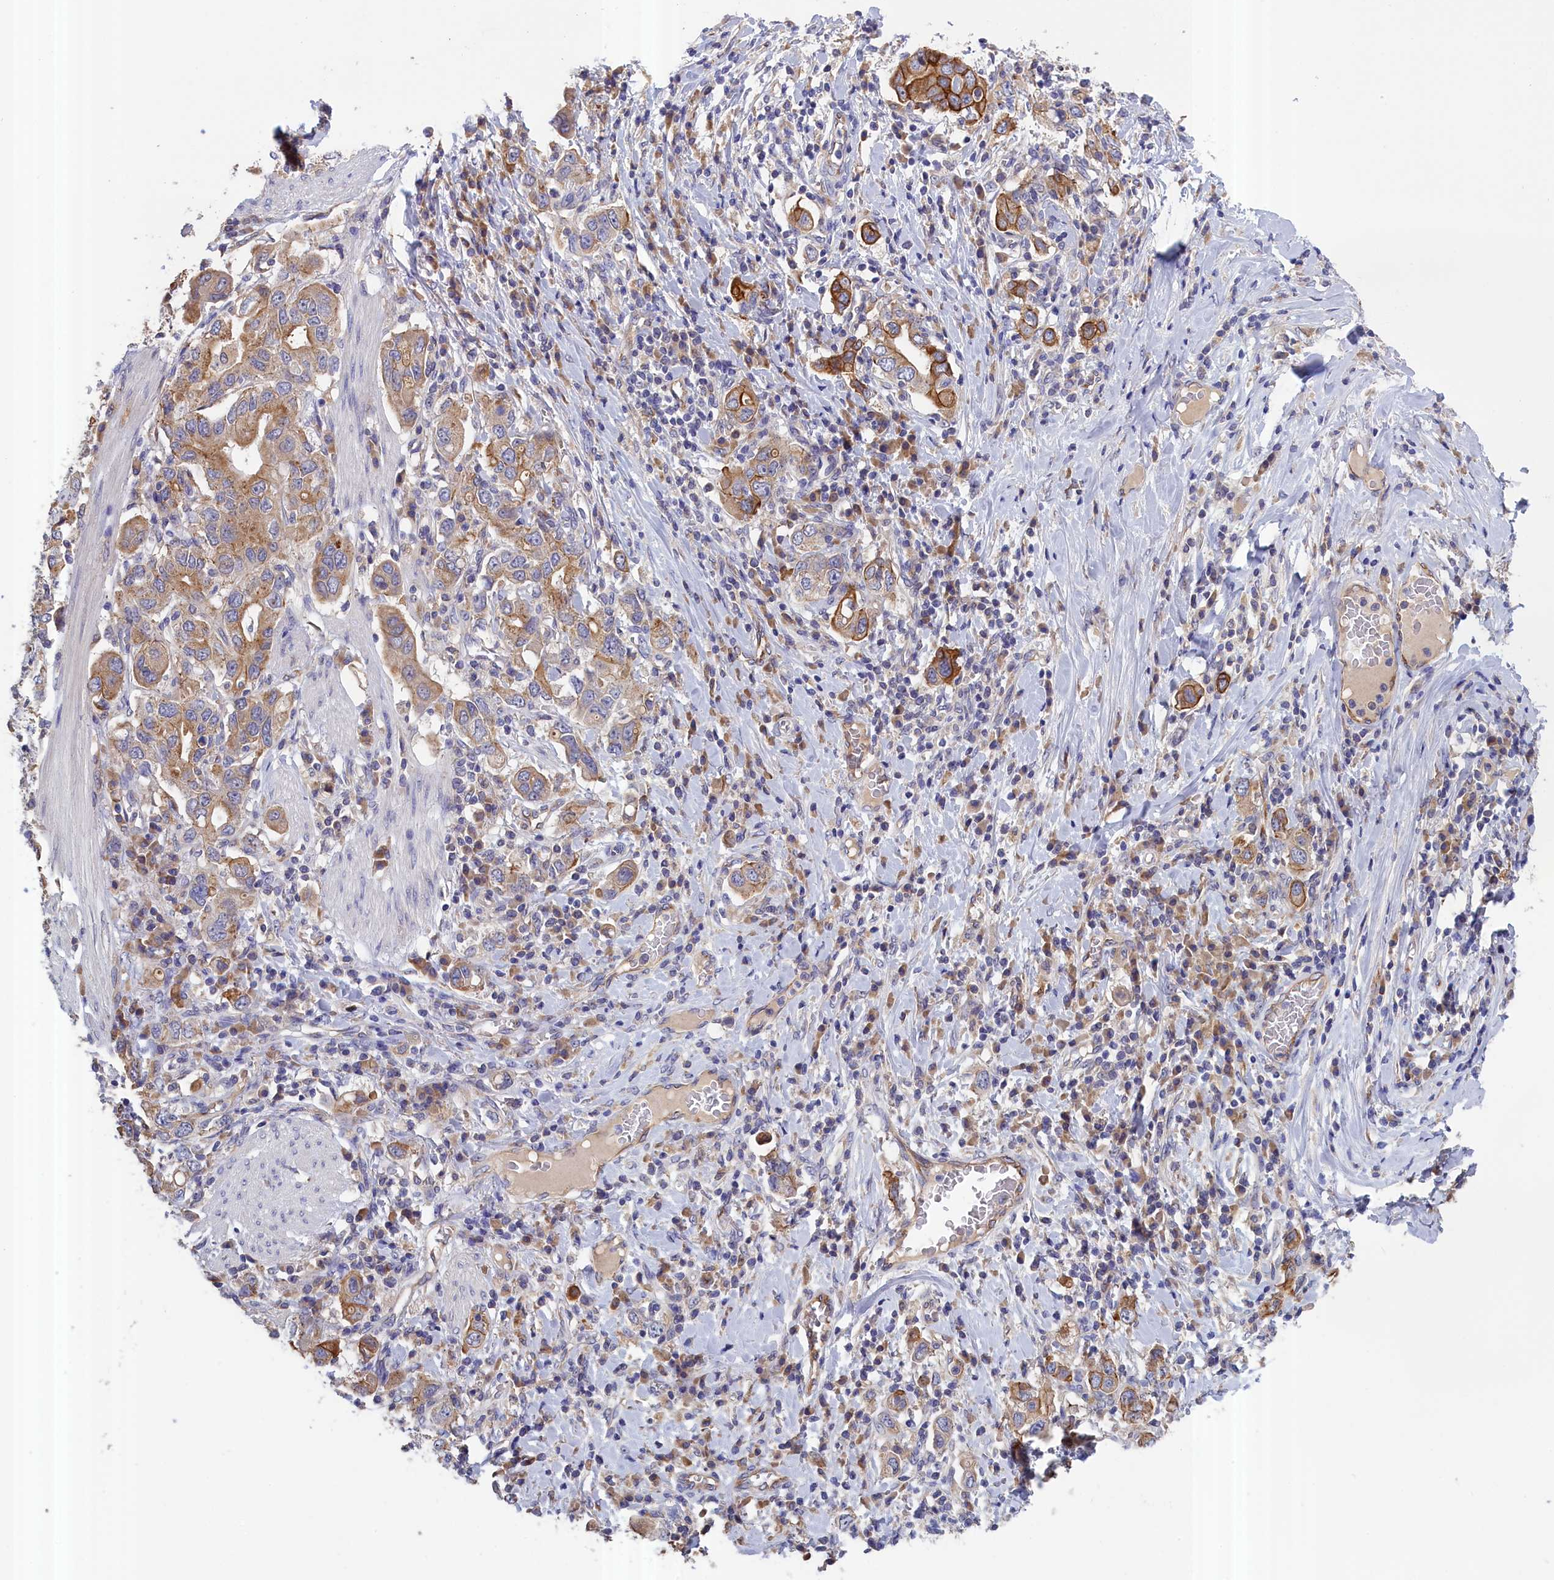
{"staining": {"intensity": "strong", "quantity": "<25%", "location": "cytoplasmic/membranous"}, "tissue": "stomach cancer", "cell_type": "Tumor cells", "image_type": "cancer", "snomed": [{"axis": "morphology", "description": "Adenocarcinoma, NOS"}, {"axis": "topography", "description": "Stomach, upper"}], "caption": "Strong cytoplasmic/membranous positivity is appreciated in about <25% of tumor cells in stomach cancer (adenocarcinoma).", "gene": "COL19A1", "patient": {"sex": "male", "age": 62}}